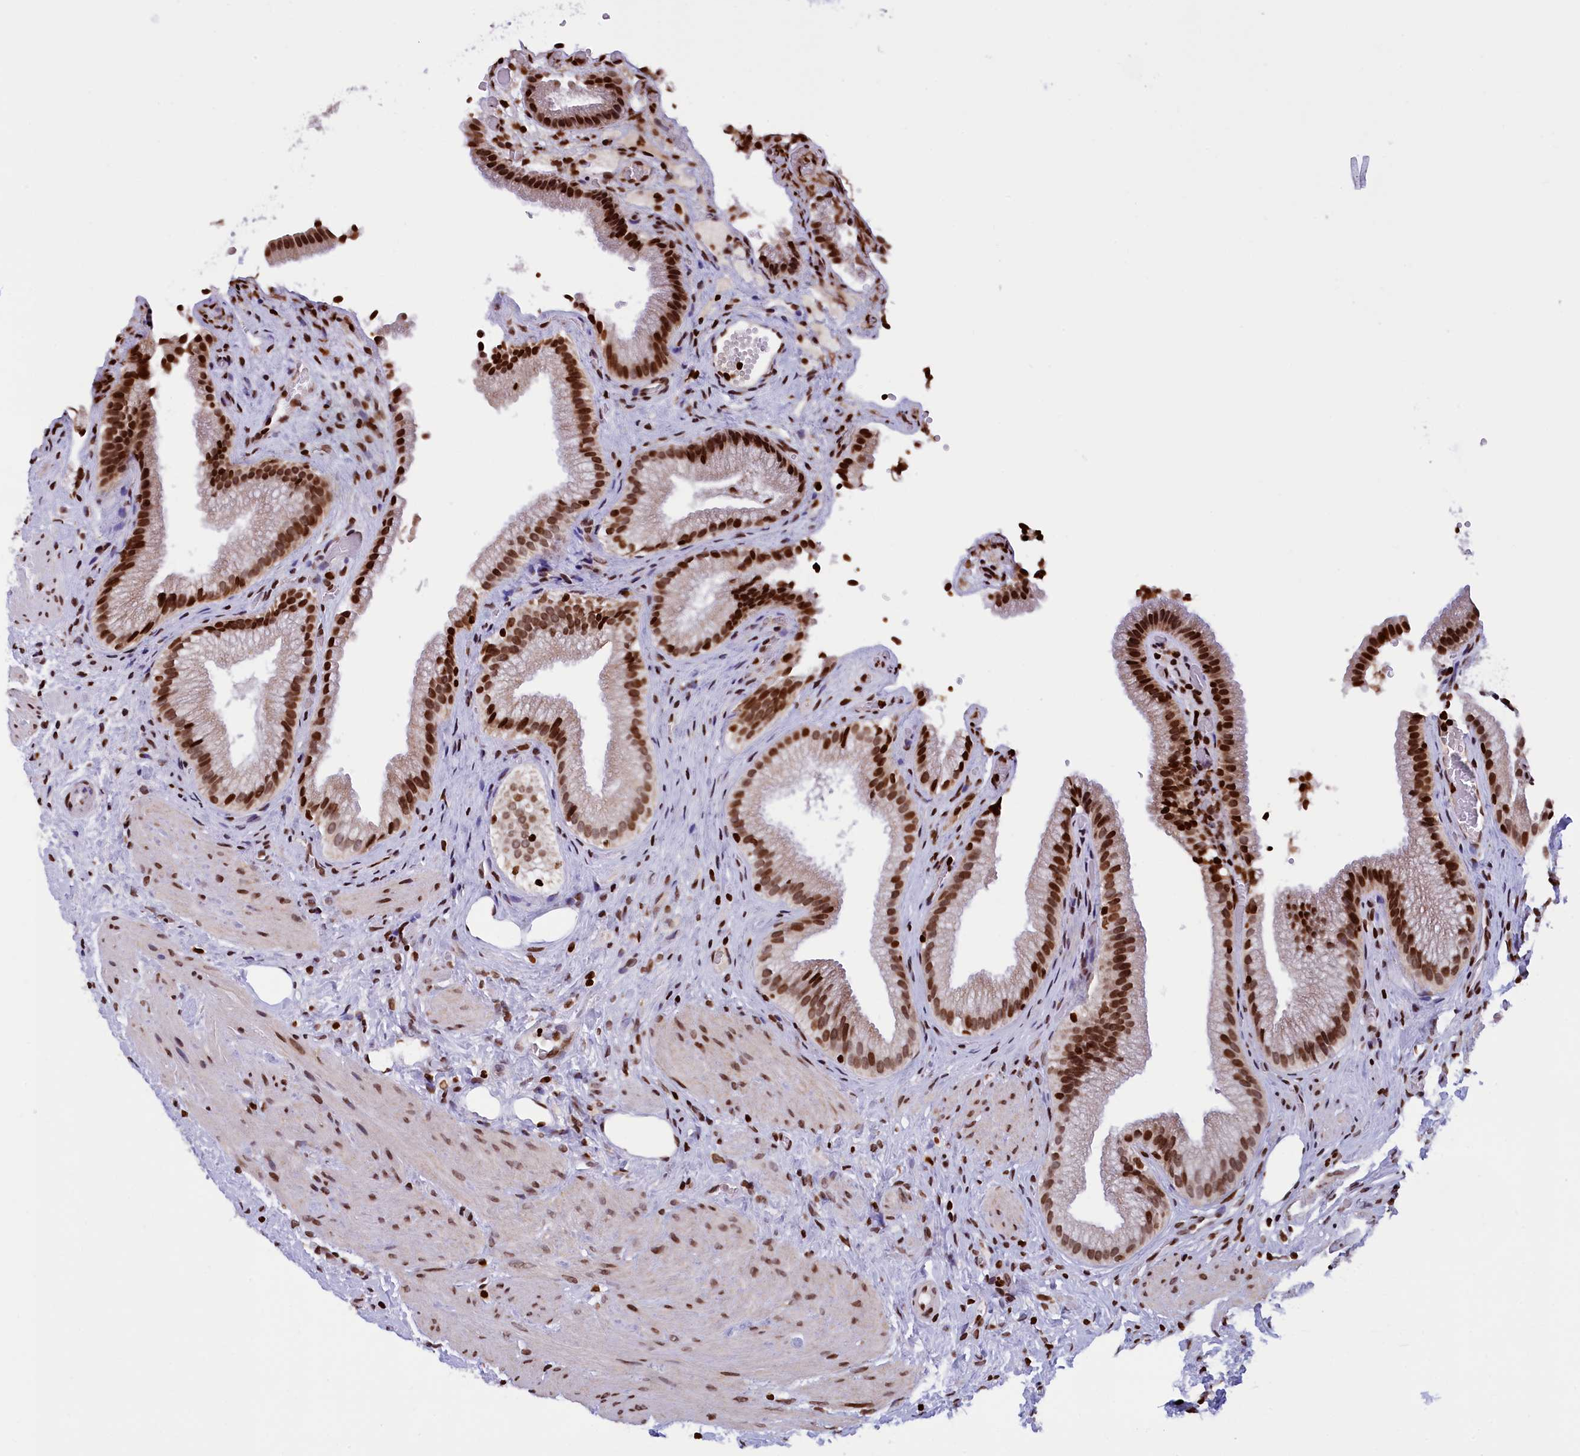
{"staining": {"intensity": "strong", "quantity": ">75%", "location": "nuclear"}, "tissue": "gallbladder", "cell_type": "Glandular cells", "image_type": "normal", "snomed": [{"axis": "morphology", "description": "Normal tissue, NOS"}, {"axis": "morphology", "description": "Inflammation, NOS"}, {"axis": "topography", "description": "Gallbladder"}], "caption": "Immunohistochemical staining of unremarkable gallbladder demonstrates >75% levels of strong nuclear protein staining in approximately >75% of glandular cells. The staining was performed using DAB (3,3'-diaminobenzidine) to visualize the protein expression in brown, while the nuclei were stained in blue with hematoxylin (Magnification: 20x).", "gene": "TIMM29", "patient": {"sex": "male", "age": 51}}